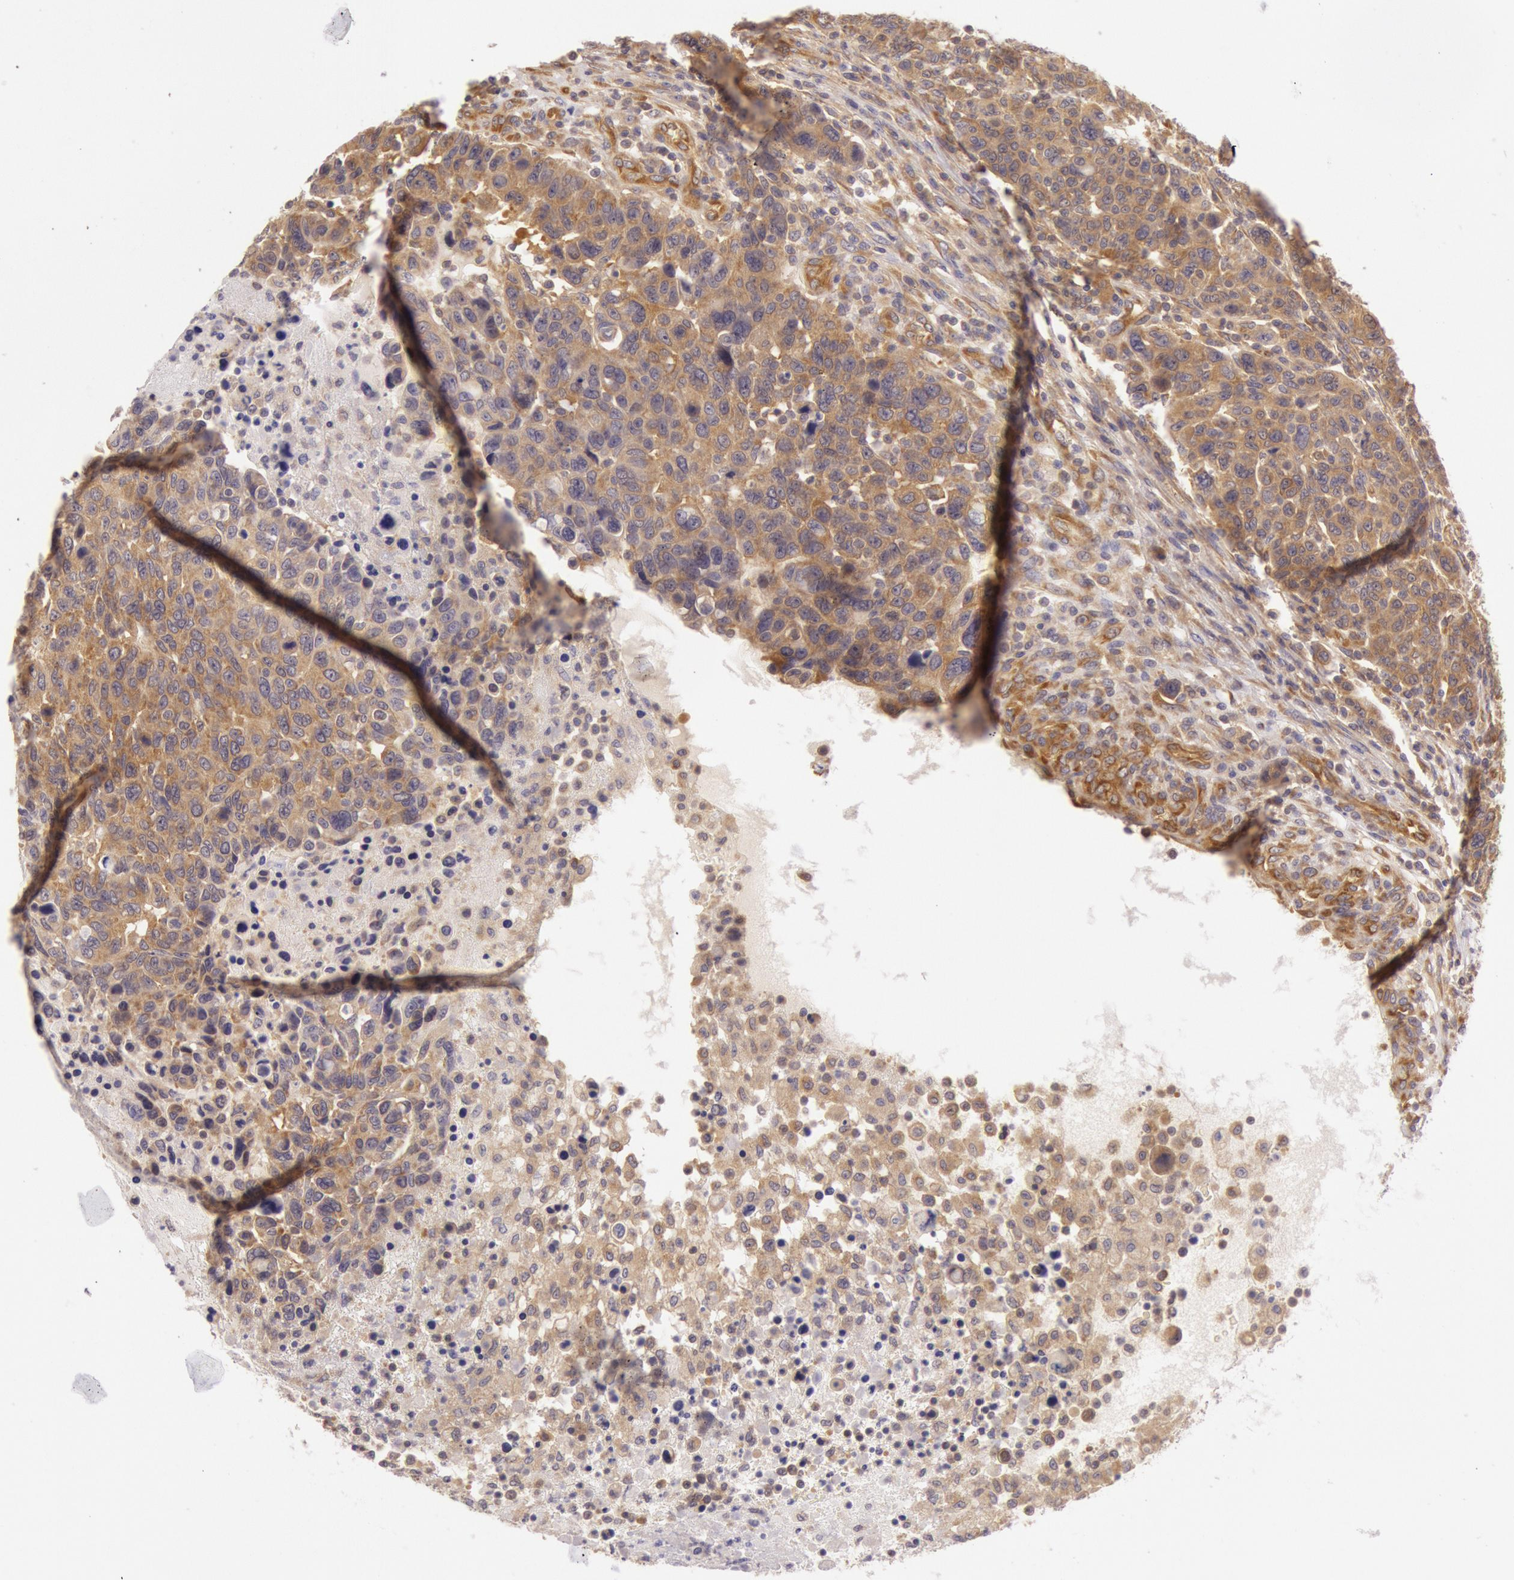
{"staining": {"intensity": "moderate", "quantity": ">75%", "location": "cytoplasmic/membranous"}, "tissue": "breast cancer", "cell_type": "Tumor cells", "image_type": "cancer", "snomed": [{"axis": "morphology", "description": "Duct carcinoma"}, {"axis": "topography", "description": "Breast"}], "caption": "This photomicrograph shows IHC staining of human breast intraductal carcinoma, with medium moderate cytoplasmic/membranous staining in approximately >75% of tumor cells.", "gene": "CHUK", "patient": {"sex": "female", "age": 37}}